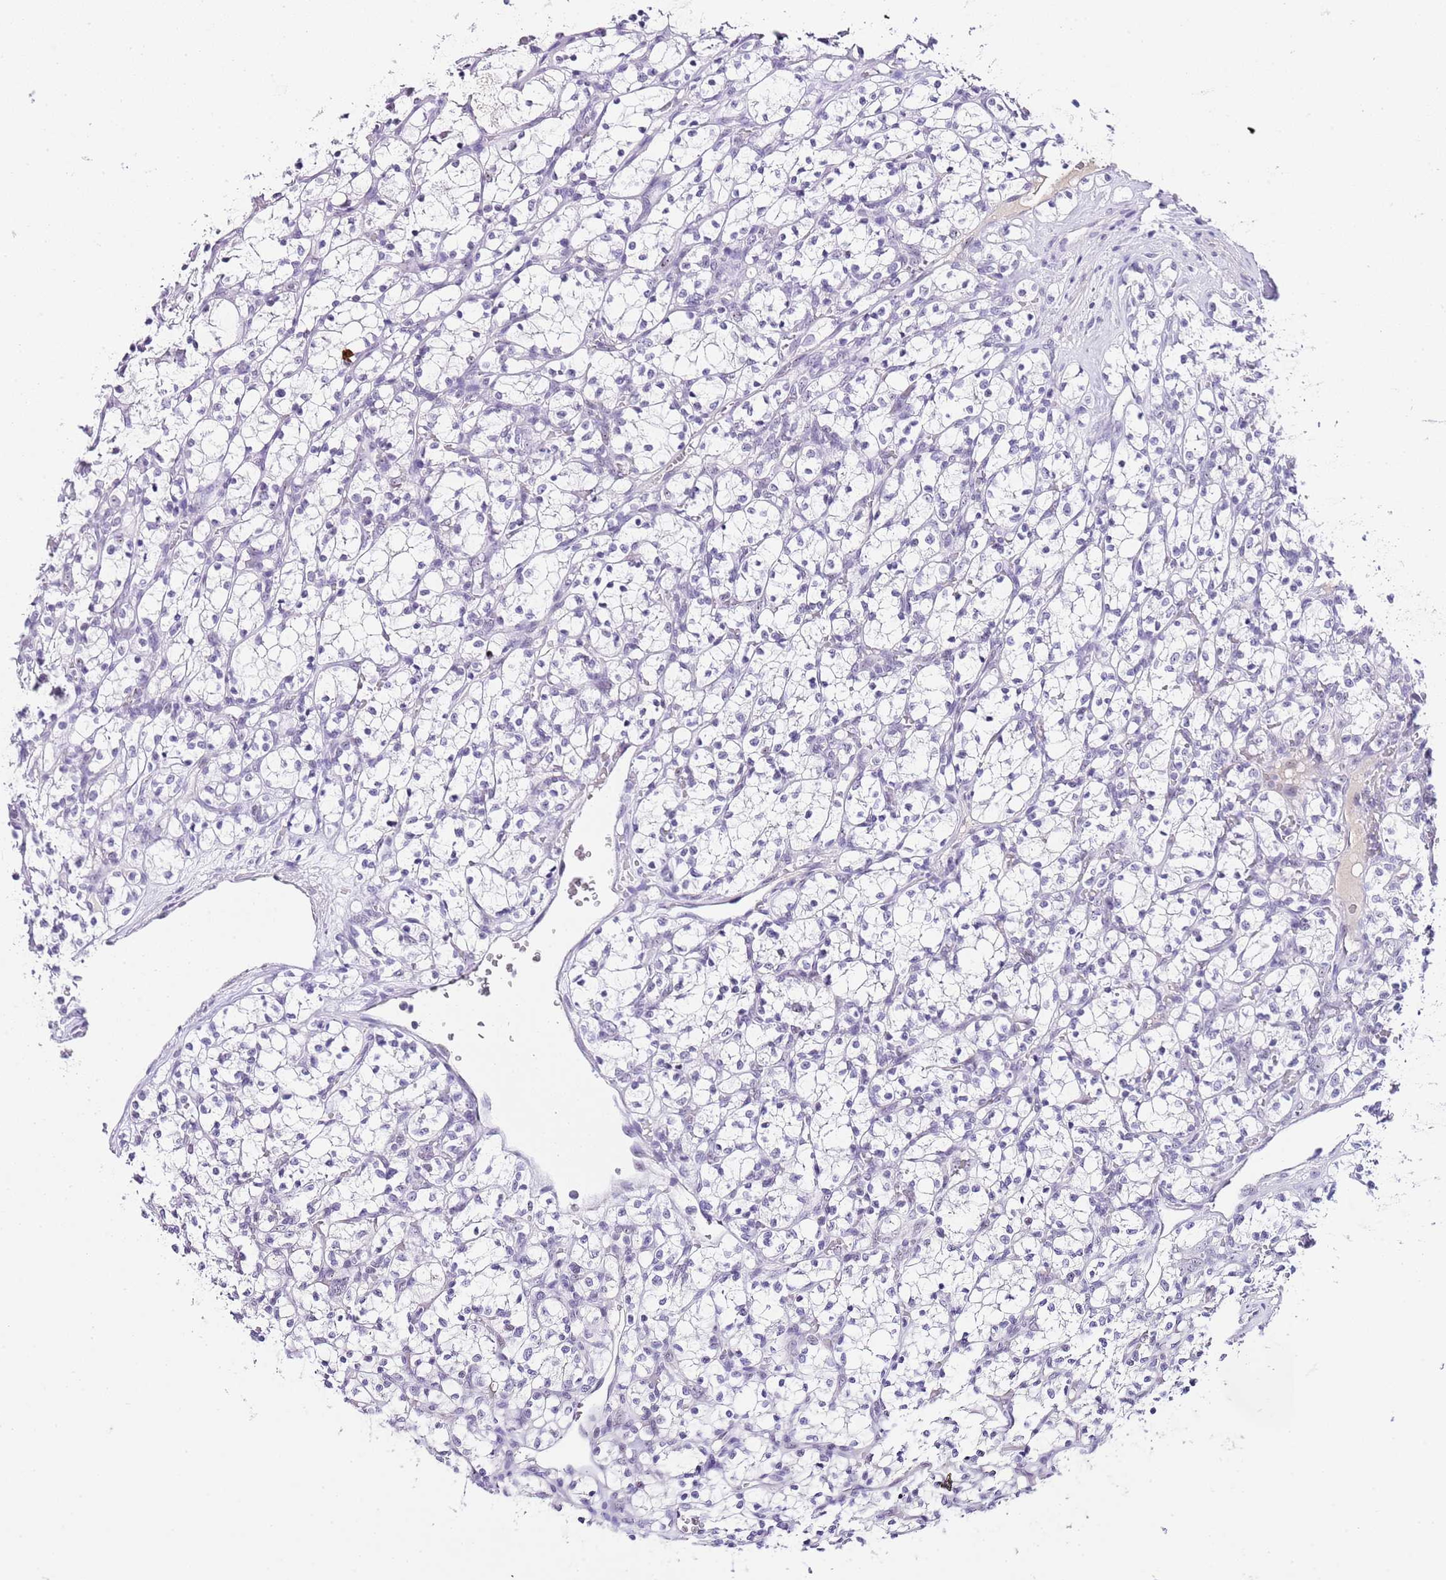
{"staining": {"intensity": "negative", "quantity": "none", "location": "none"}, "tissue": "renal cancer", "cell_type": "Tumor cells", "image_type": "cancer", "snomed": [{"axis": "morphology", "description": "Adenocarcinoma, NOS"}, {"axis": "topography", "description": "Kidney"}], "caption": "This is an IHC micrograph of adenocarcinoma (renal). There is no expression in tumor cells.", "gene": "NOP56", "patient": {"sex": "female", "age": 69}}